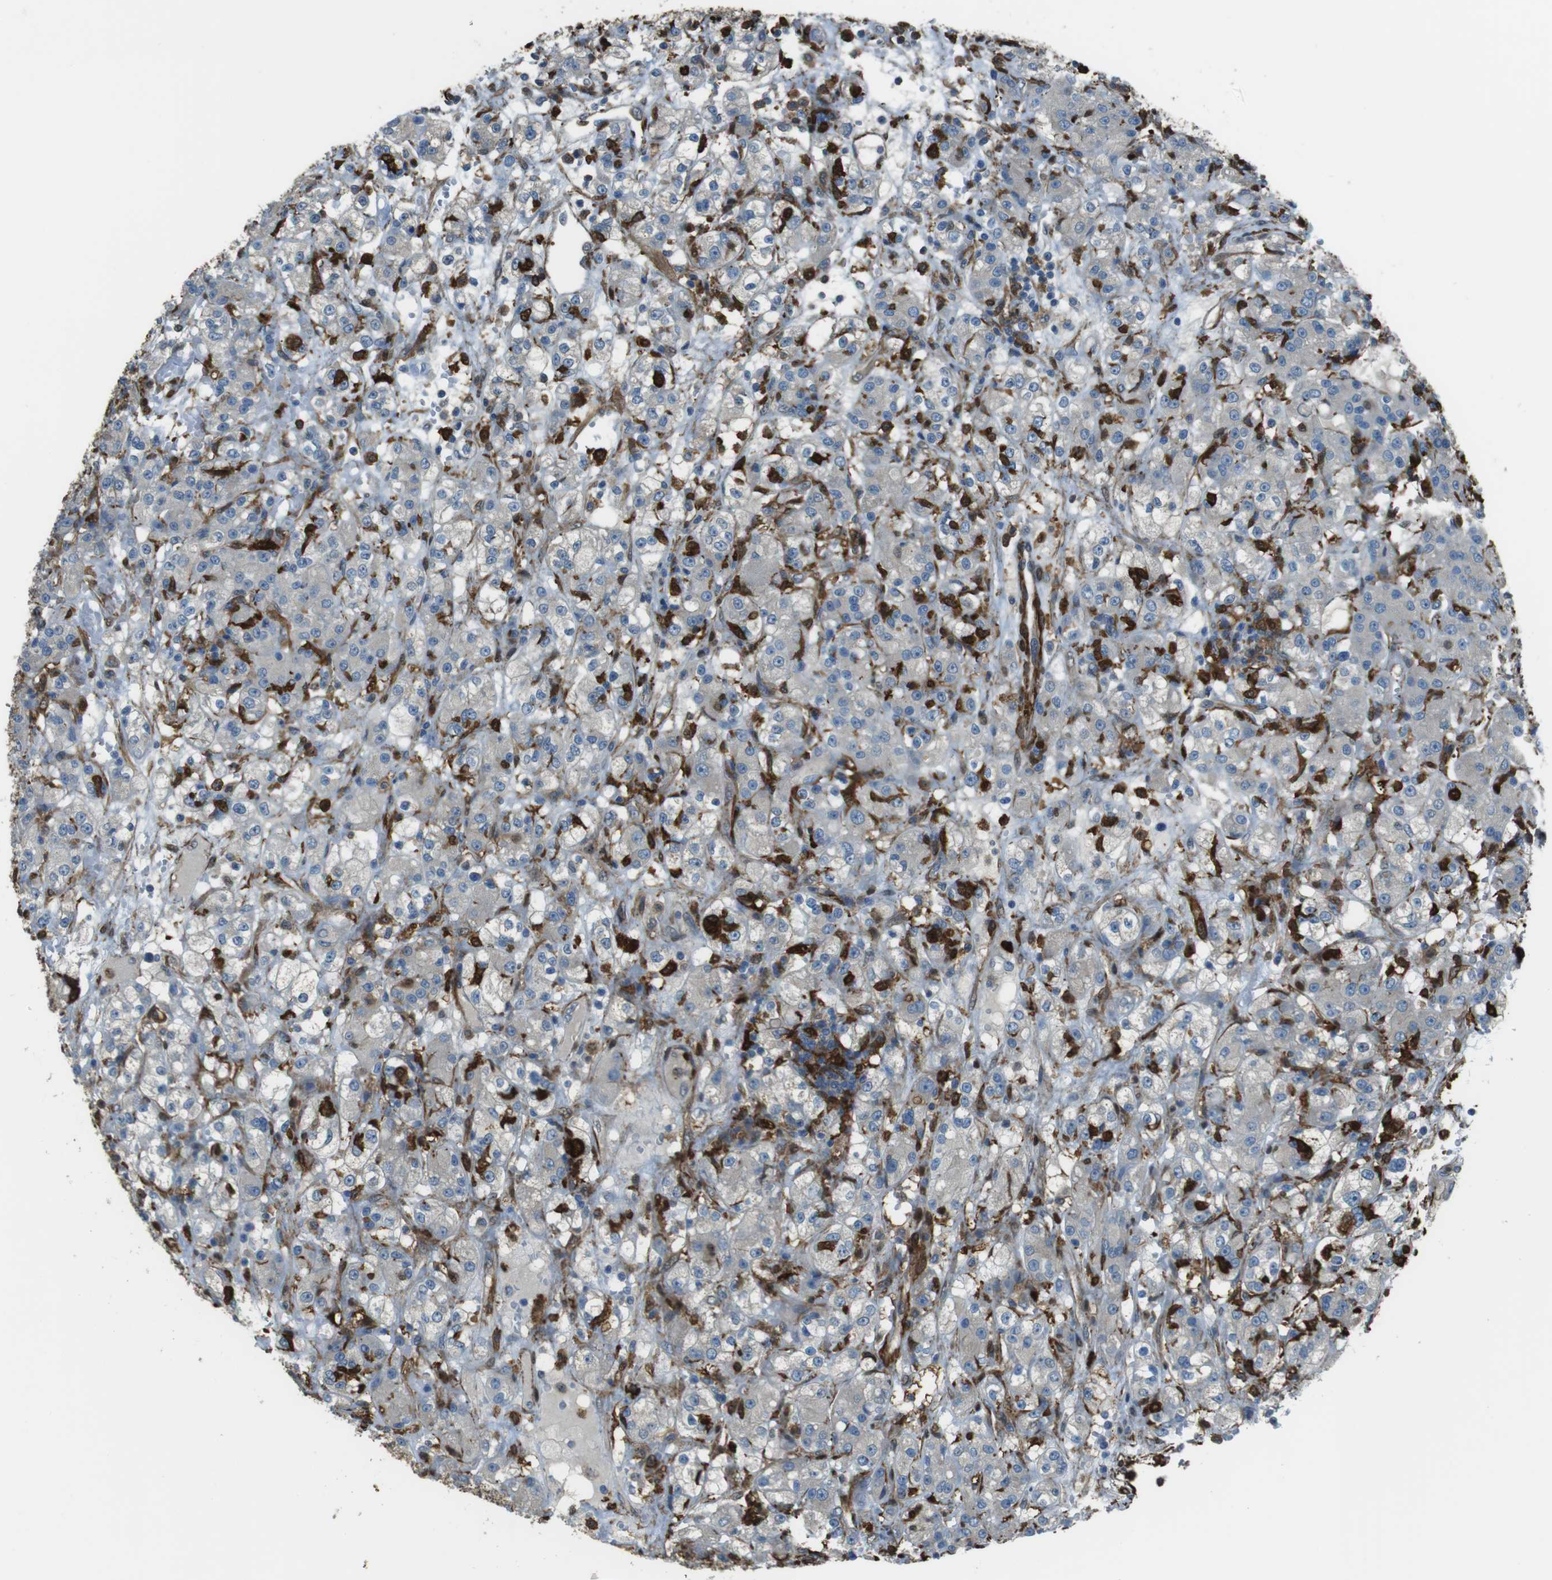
{"staining": {"intensity": "negative", "quantity": "none", "location": "none"}, "tissue": "renal cancer", "cell_type": "Tumor cells", "image_type": "cancer", "snomed": [{"axis": "morphology", "description": "Normal tissue, NOS"}, {"axis": "morphology", "description": "Adenocarcinoma, NOS"}, {"axis": "topography", "description": "Kidney"}], "caption": "The image exhibits no staining of tumor cells in renal cancer. (Brightfield microscopy of DAB immunohistochemistry at high magnification).", "gene": "SFT2D1", "patient": {"sex": "male", "age": 61}}